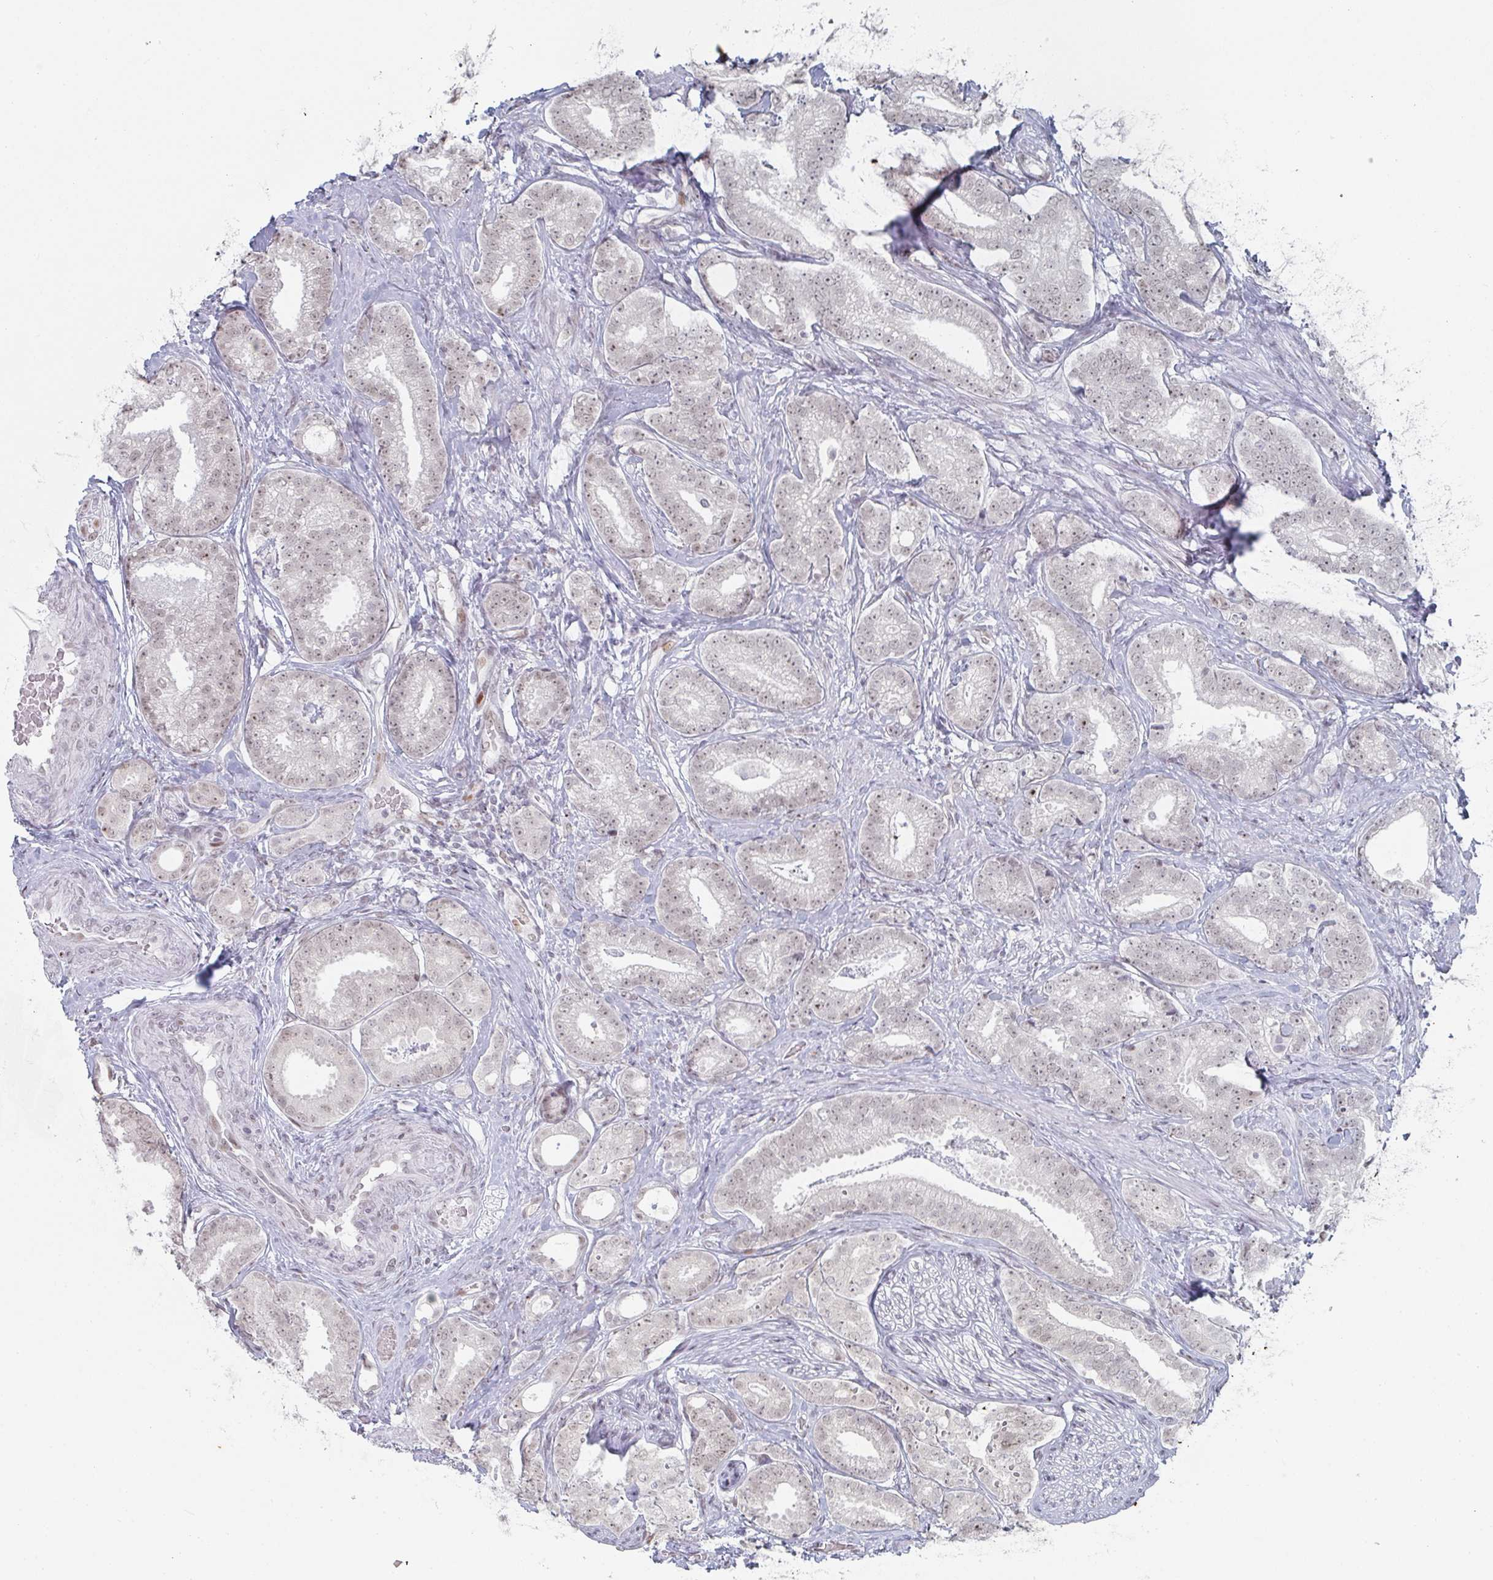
{"staining": {"intensity": "weak", "quantity": ">75%", "location": "nuclear"}, "tissue": "prostate cancer", "cell_type": "Tumor cells", "image_type": "cancer", "snomed": [{"axis": "morphology", "description": "Adenocarcinoma, Low grade"}, {"axis": "topography", "description": "Prostate"}], "caption": "Prostate low-grade adenocarcinoma stained for a protein shows weak nuclear positivity in tumor cells.", "gene": "POU2AF2", "patient": {"sex": "male", "age": 63}}